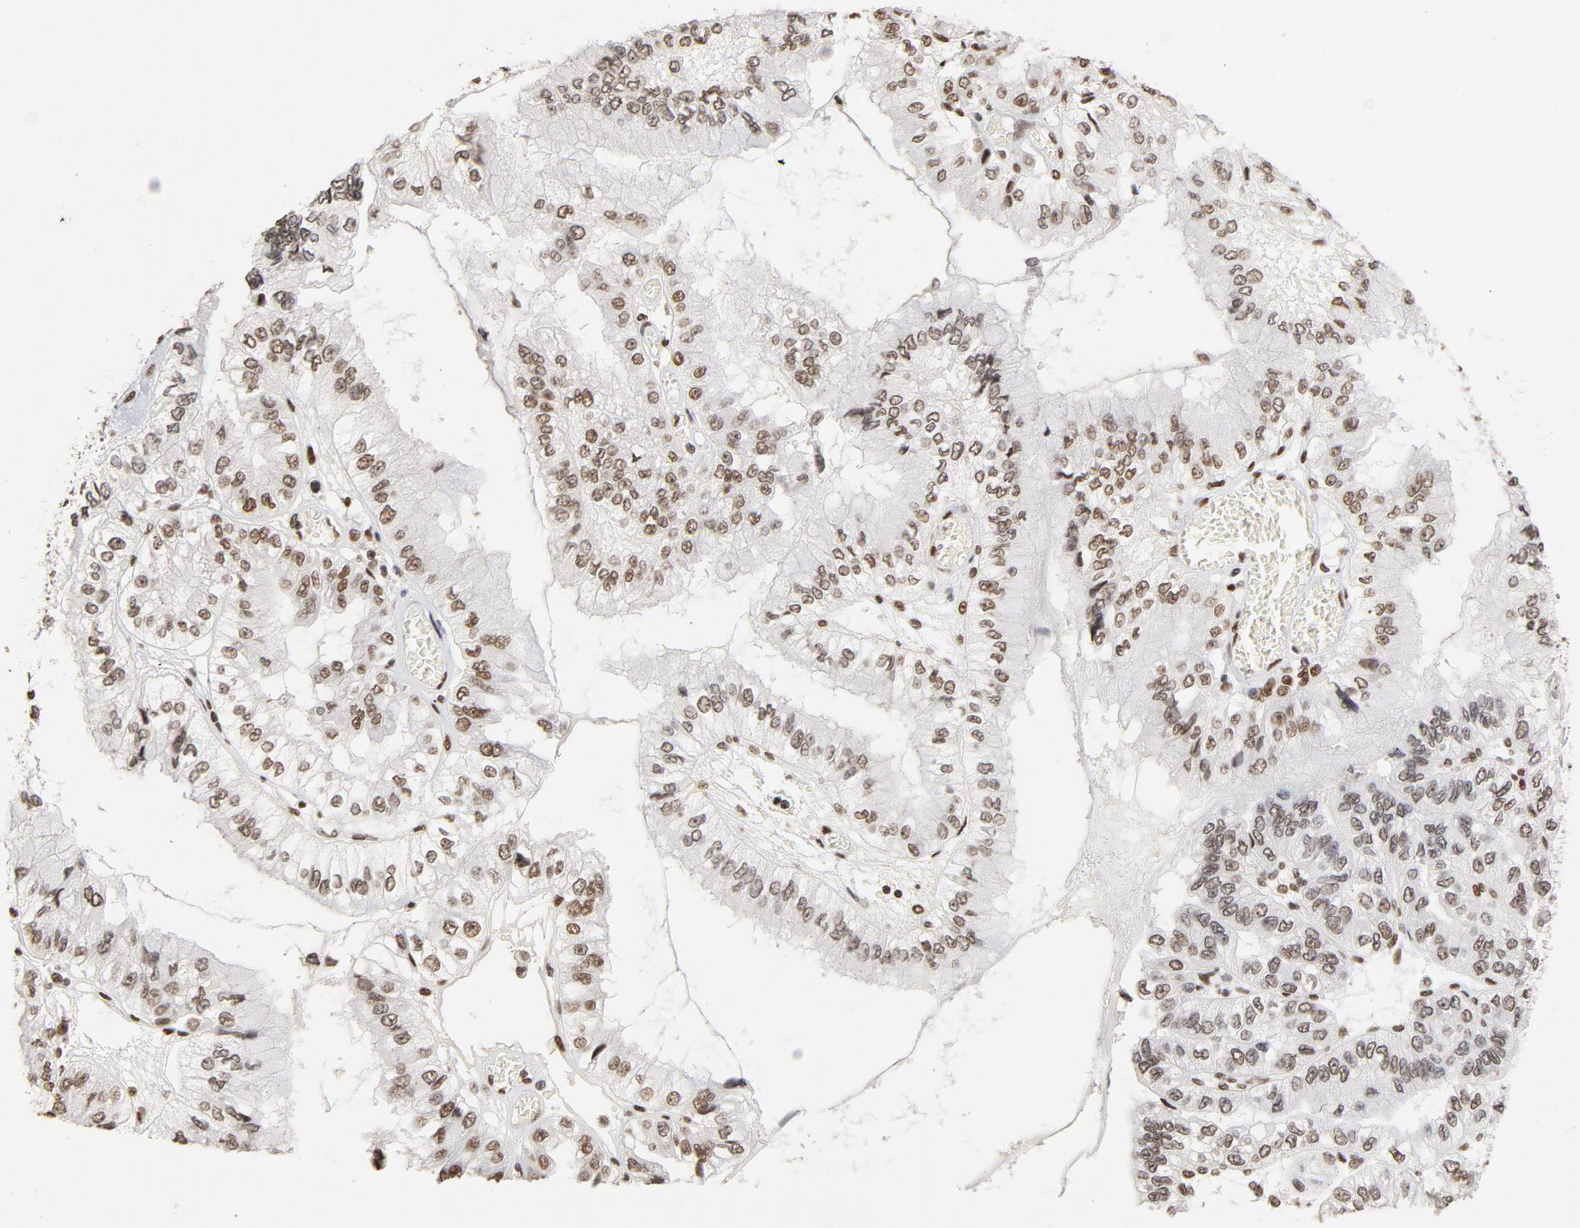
{"staining": {"intensity": "moderate", "quantity": ">75%", "location": "nuclear"}, "tissue": "liver cancer", "cell_type": "Tumor cells", "image_type": "cancer", "snomed": [{"axis": "morphology", "description": "Cholangiocarcinoma"}, {"axis": "topography", "description": "Liver"}], "caption": "Immunohistochemistry (DAB (3,3'-diaminobenzidine)) staining of liver cancer (cholangiocarcinoma) demonstrates moderate nuclear protein staining in about >75% of tumor cells.", "gene": "TP53BP1", "patient": {"sex": "female", "age": 79}}